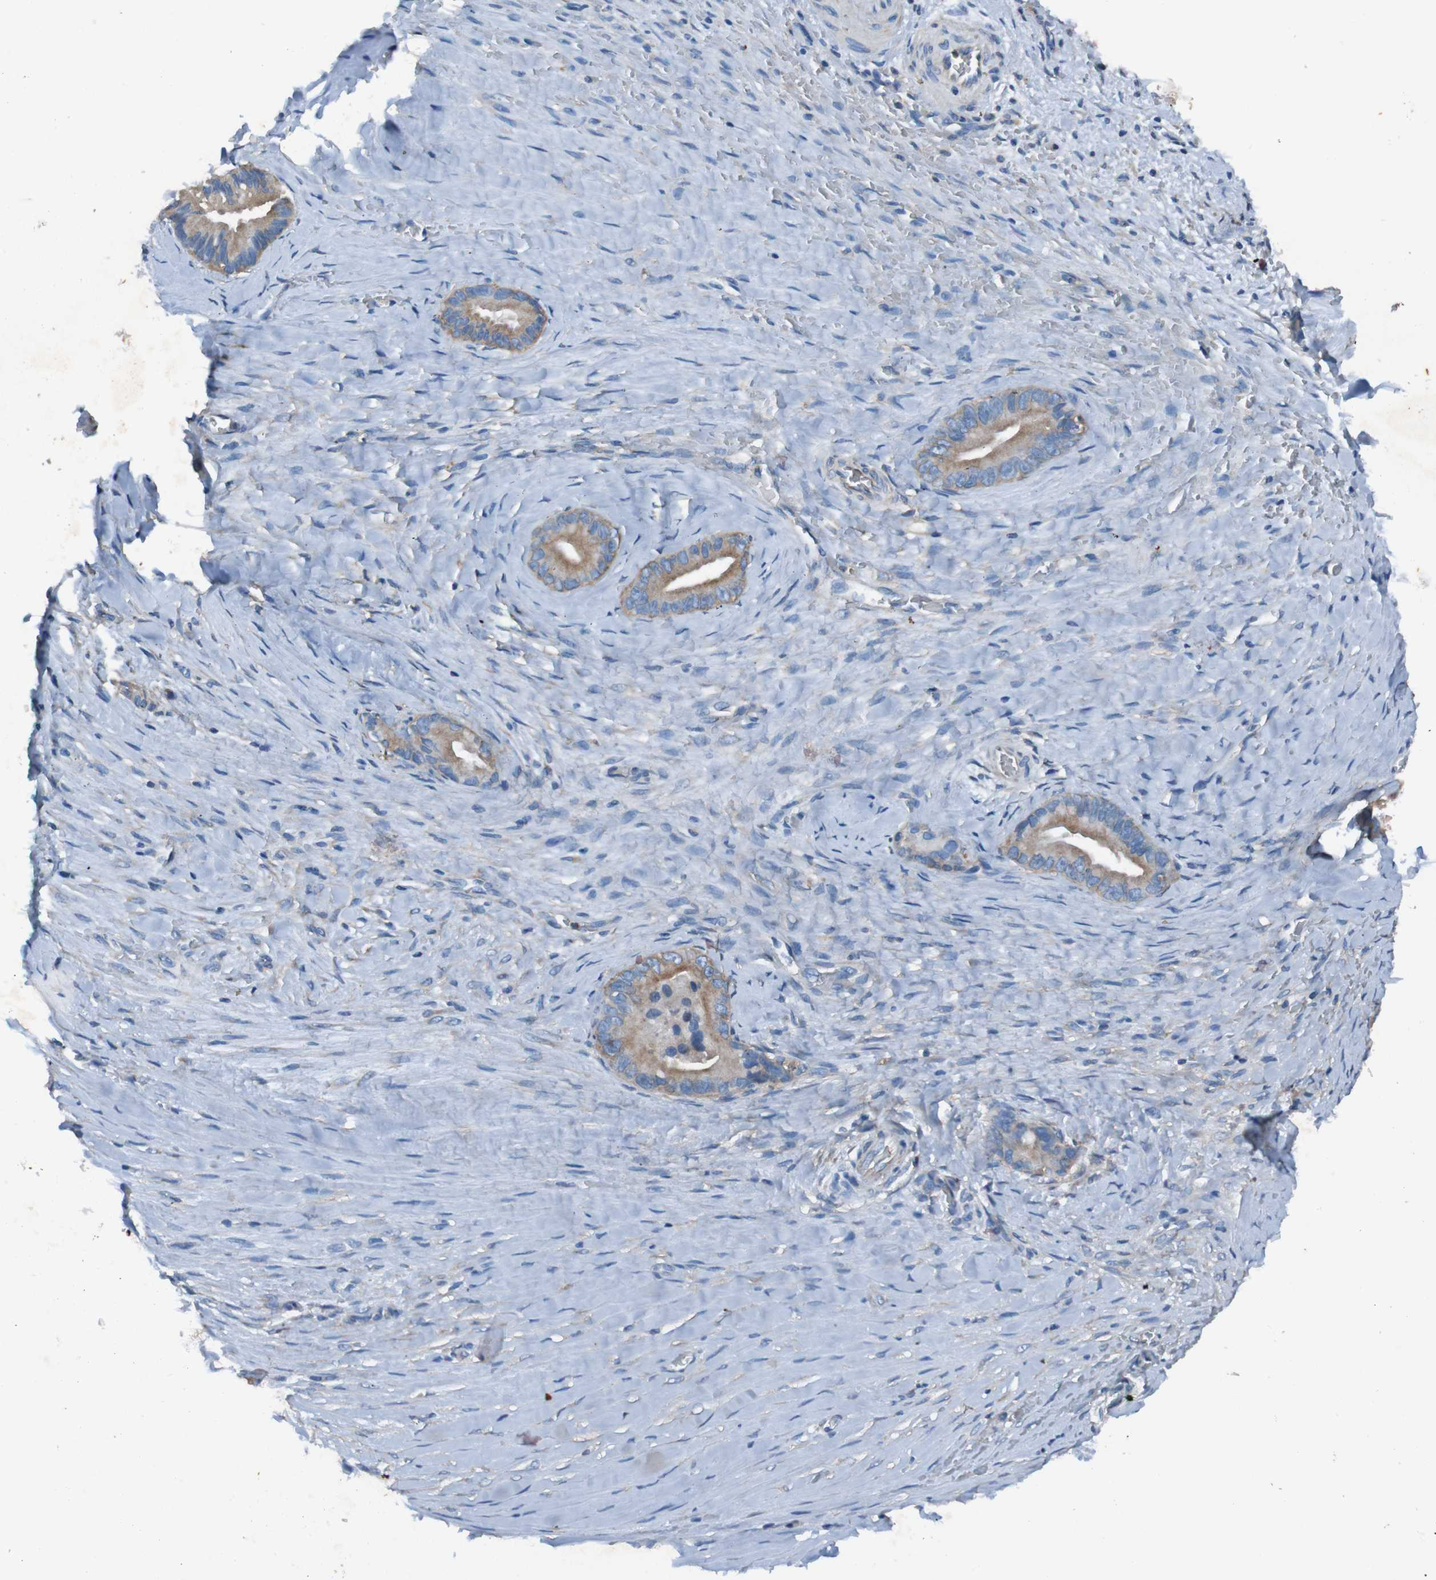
{"staining": {"intensity": "moderate", "quantity": ">75%", "location": "cytoplasmic/membranous"}, "tissue": "liver cancer", "cell_type": "Tumor cells", "image_type": "cancer", "snomed": [{"axis": "morphology", "description": "Cholangiocarcinoma"}, {"axis": "topography", "description": "Liver"}], "caption": "A micrograph of human liver cholangiocarcinoma stained for a protein exhibits moderate cytoplasmic/membranous brown staining in tumor cells.", "gene": "RAB5B", "patient": {"sex": "female", "age": 55}}